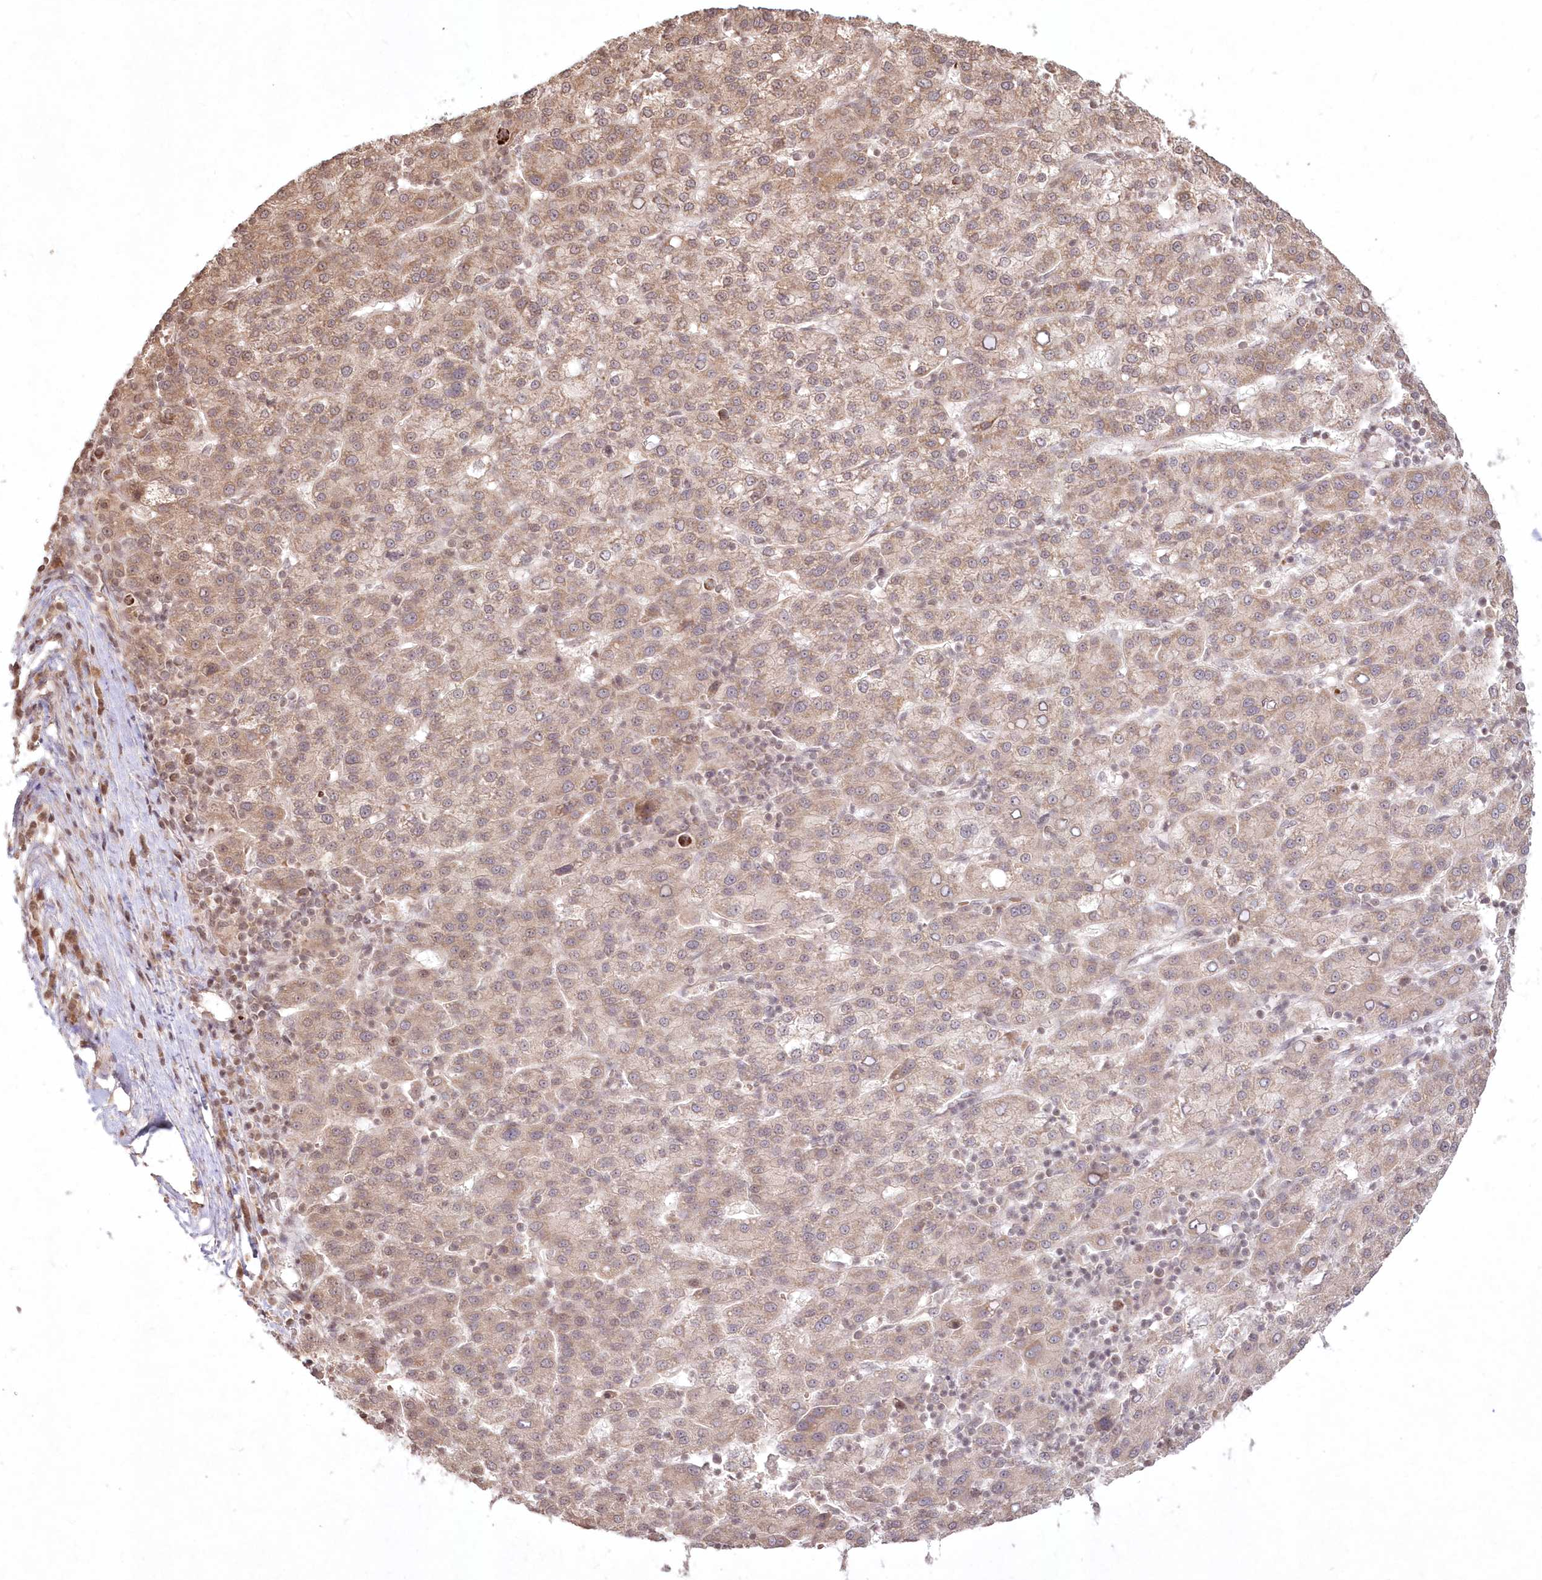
{"staining": {"intensity": "moderate", "quantity": ">75%", "location": "cytoplasmic/membranous"}, "tissue": "liver cancer", "cell_type": "Tumor cells", "image_type": "cancer", "snomed": [{"axis": "morphology", "description": "Carcinoma, Hepatocellular, NOS"}, {"axis": "topography", "description": "Liver"}], "caption": "This is an image of IHC staining of liver cancer, which shows moderate expression in the cytoplasmic/membranous of tumor cells.", "gene": "LRPPRC", "patient": {"sex": "female", "age": 58}}